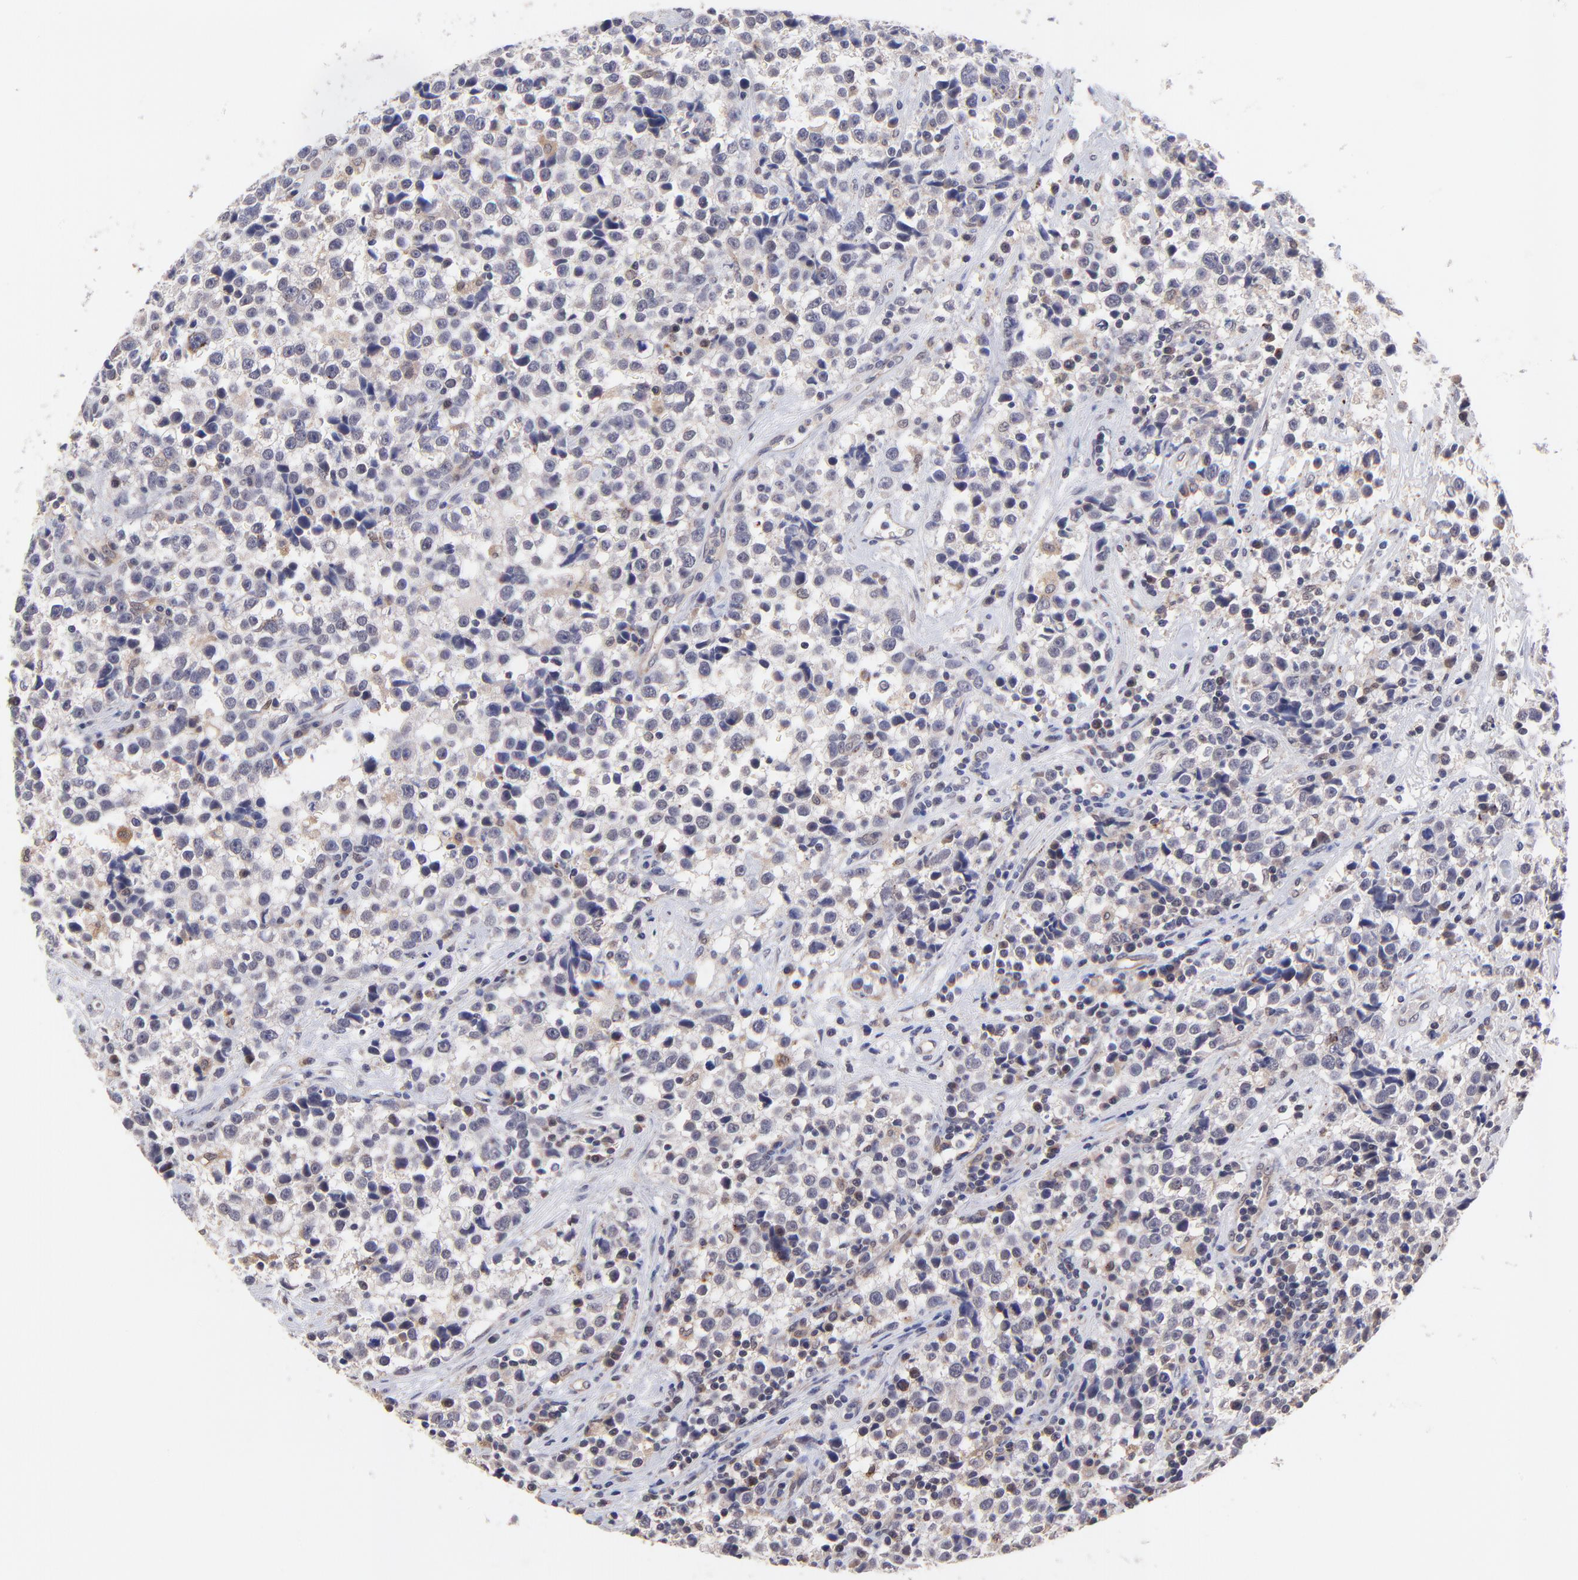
{"staining": {"intensity": "weak", "quantity": ">75%", "location": "cytoplasmic/membranous"}, "tissue": "testis cancer", "cell_type": "Tumor cells", "image_type": "cancer", "snomed": [{"axis": "morphology", "description": "Seminoma, NOS"}, {"axis": "topography", "description": "Testis"}], "caption": "A brown stain shows weak cytoplasmic/membranous expression of a protein in human testis cancer (seminoma) tumor cells. (IHC, brightfield microscopy, high magnification).", "gene": "ZNF747", "patient": {"sex": "male", "age": 38}}